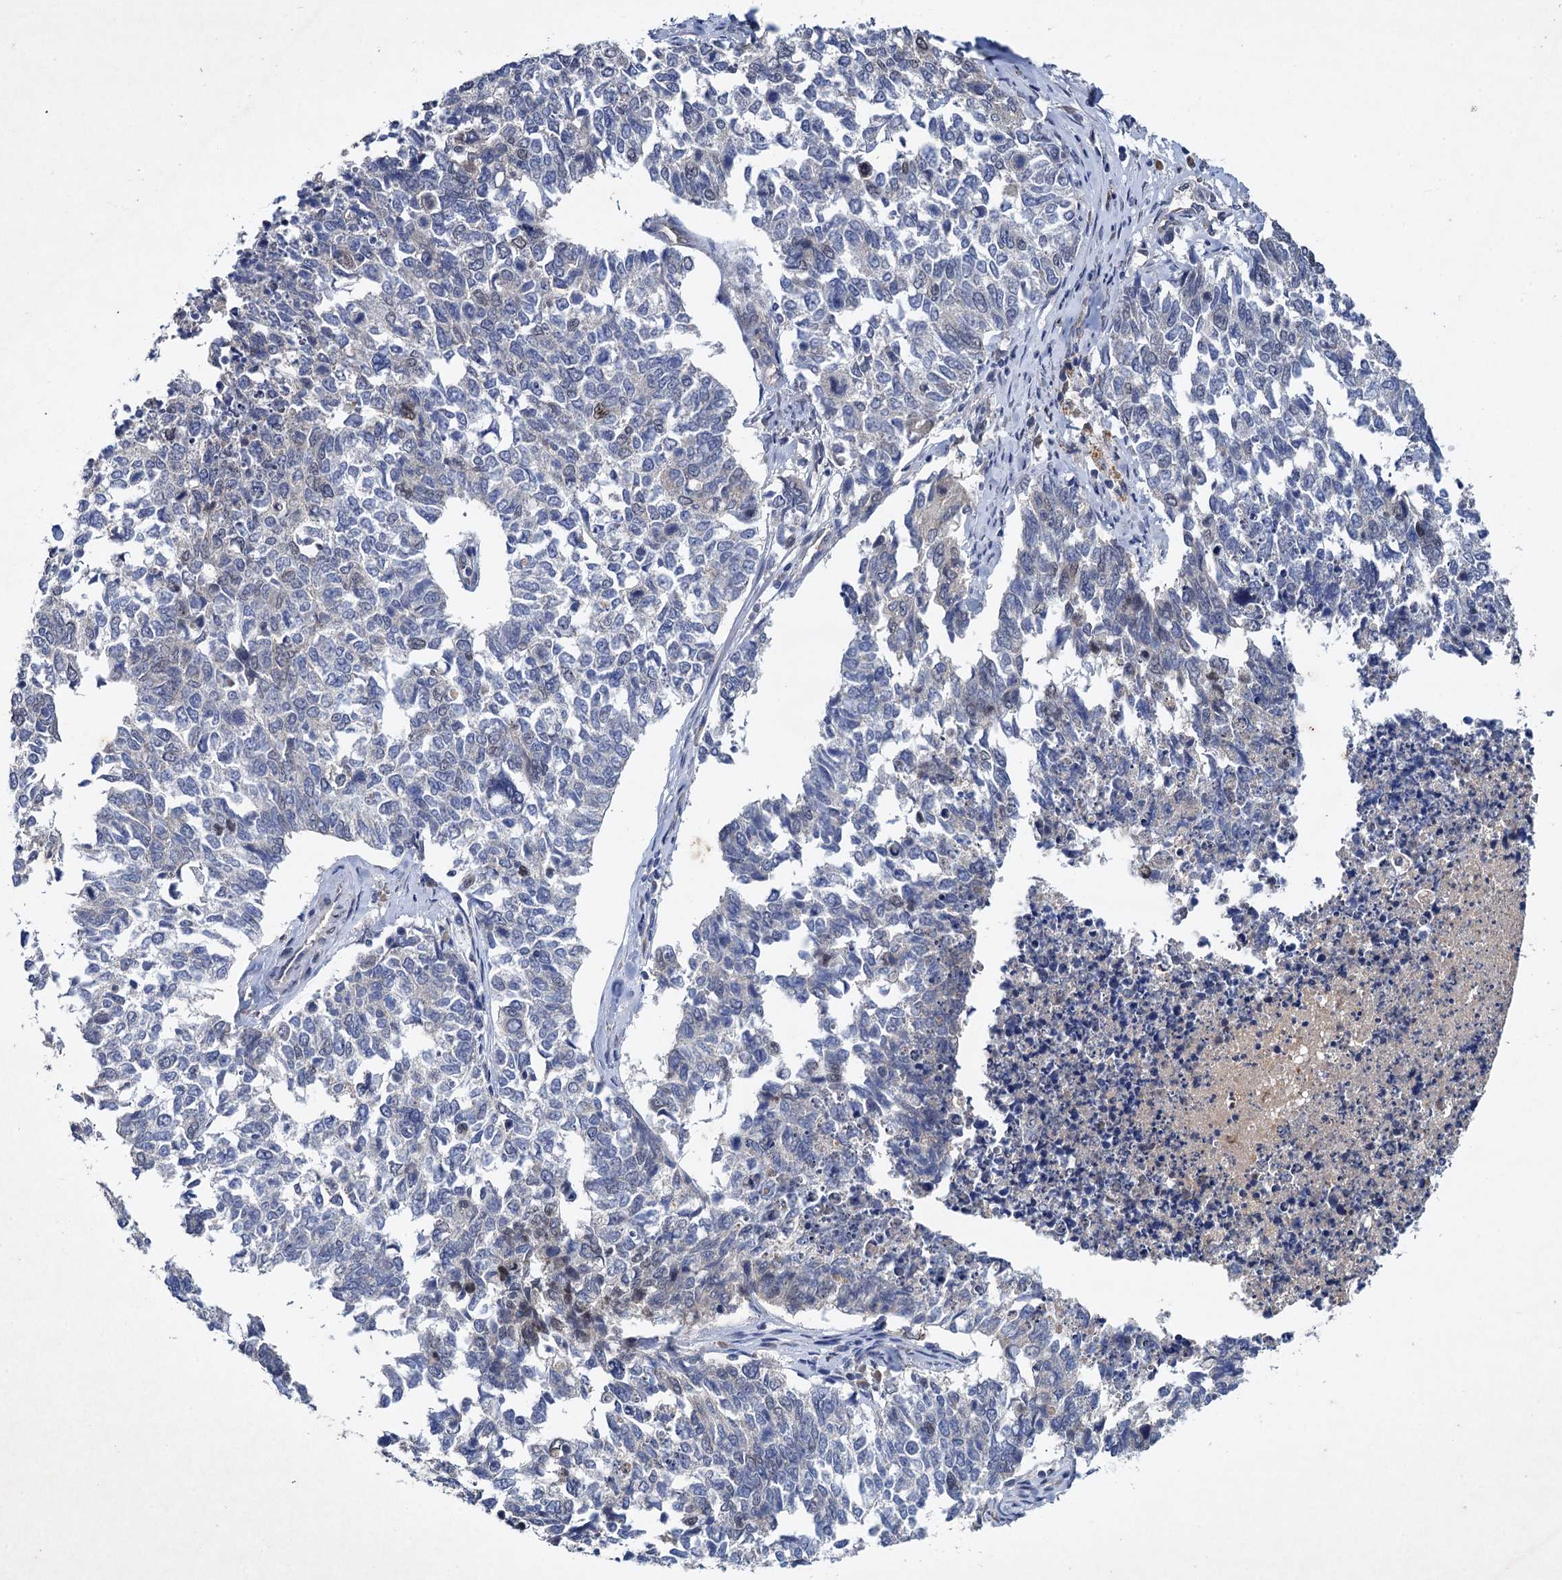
{"staining": {"intensity": "negative", "quantity": "none", "location": "none"}, "tissue": "cervical cancer", "cell_type": "Tumor cells", "image_type": "cancer", "snomed": [{"axis": "morphology", "description": "Squamous cell carcinoma, NOS"}, {"axis": "topography", "description": "Cervix"}], "caption": "High magnification brightfield microscopy of cervical squamous cell carcinoma stained with DAB (brown) and counterstained with hematoxylin (blue): tumor cells show no significant staining.", "gene": "TMEM39B", "patient": {"sex": "female", "age": 63}}